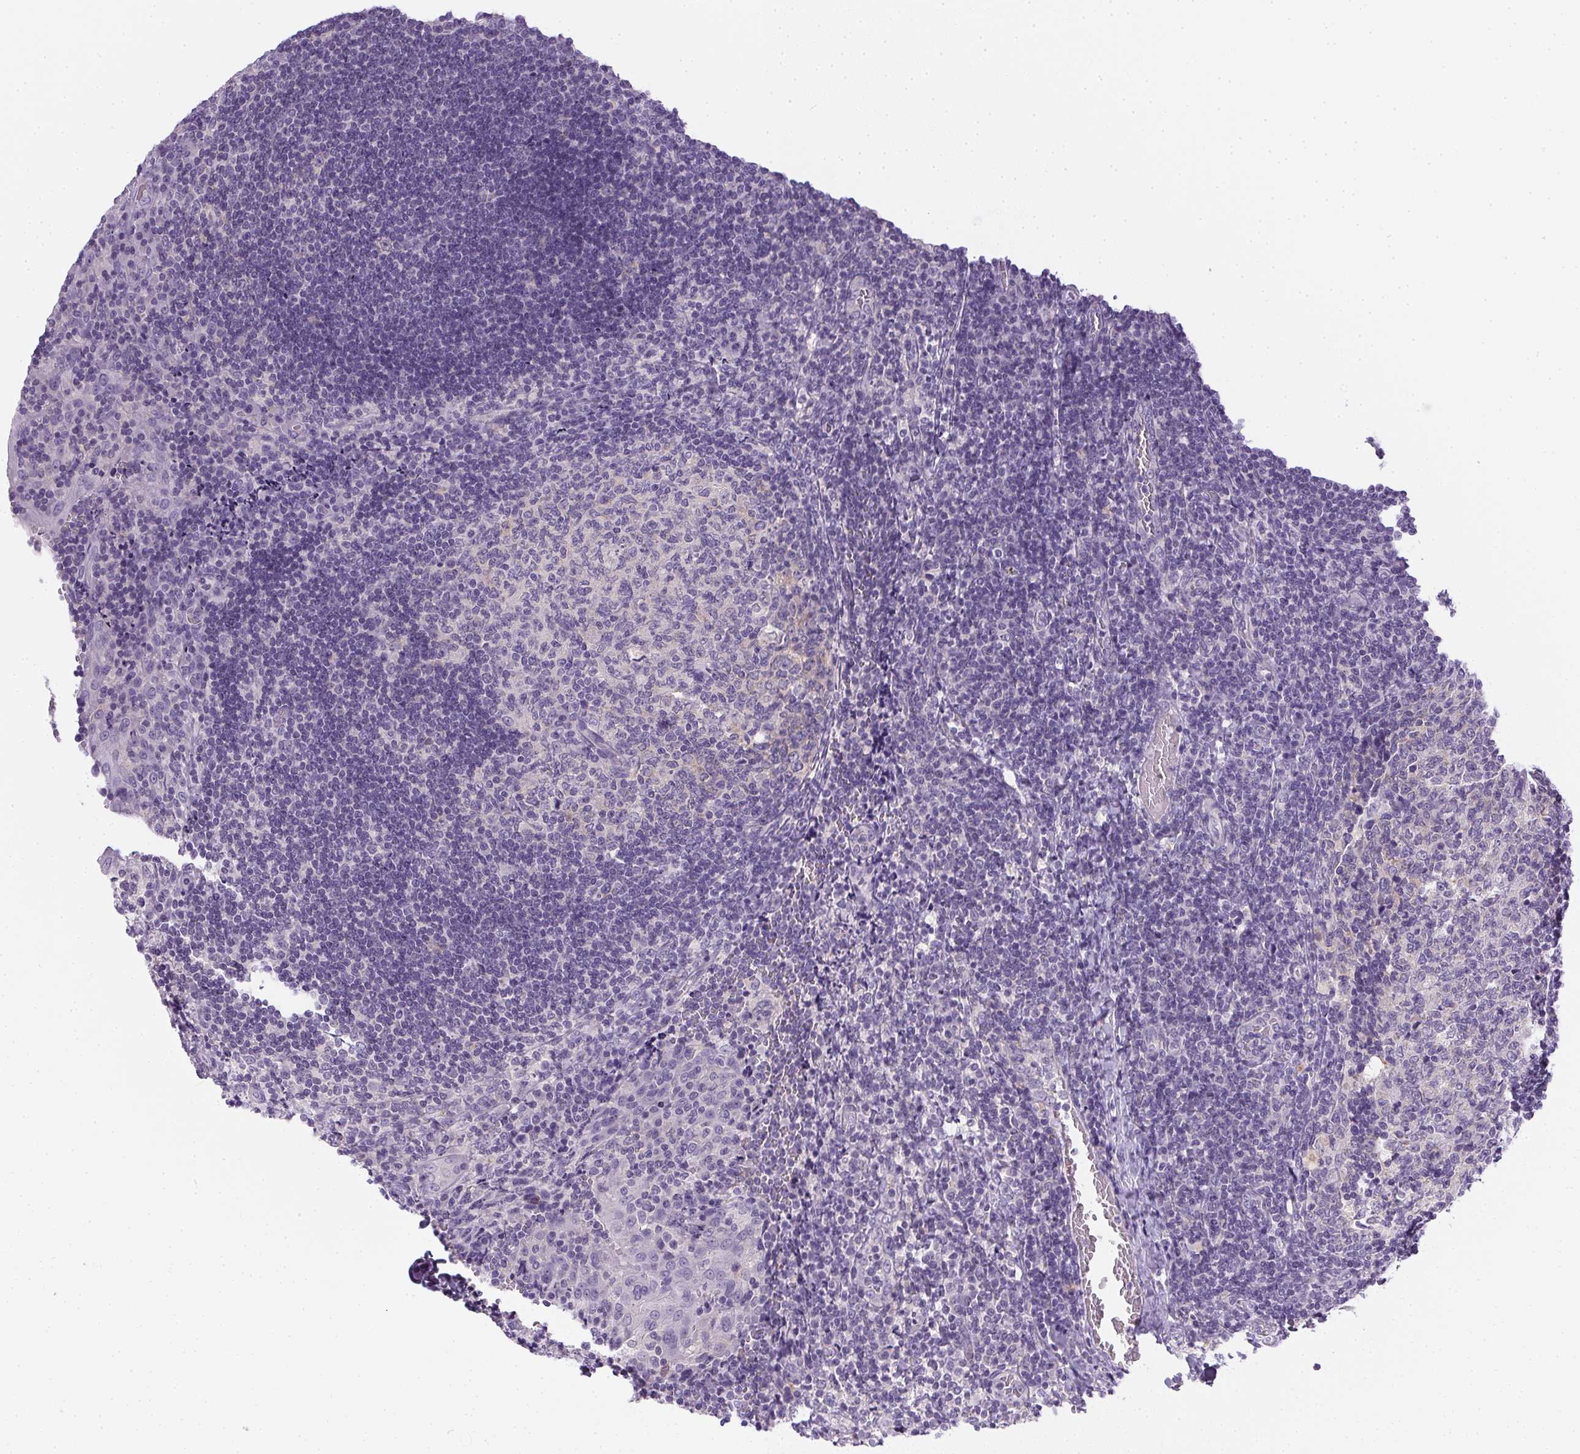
{"staining": {"intensity": "negative", "quantity": "none", "location": "none"}, "tissue": "tonsil", "cell_type": "Germinal center cells", "image_type": "normal", "snomed": [{"axis": "morphology", "description": "Normal tissue, NOS"}, {"axis": "topography", "description": "Tonsil"}], "caption": "Immunohistochemical staining of unremarkable tonsil shows no significant expression in germinal center cells. The staining was performed using DAB (3,3'-diaminobenzidine) to visualize the protein expression in brown, while the nuclei were stained in blue with hematoxylin (Magnification: 20x).", "gene": "SLC17A7", "patient": {"sex": "male", "age": 17}}